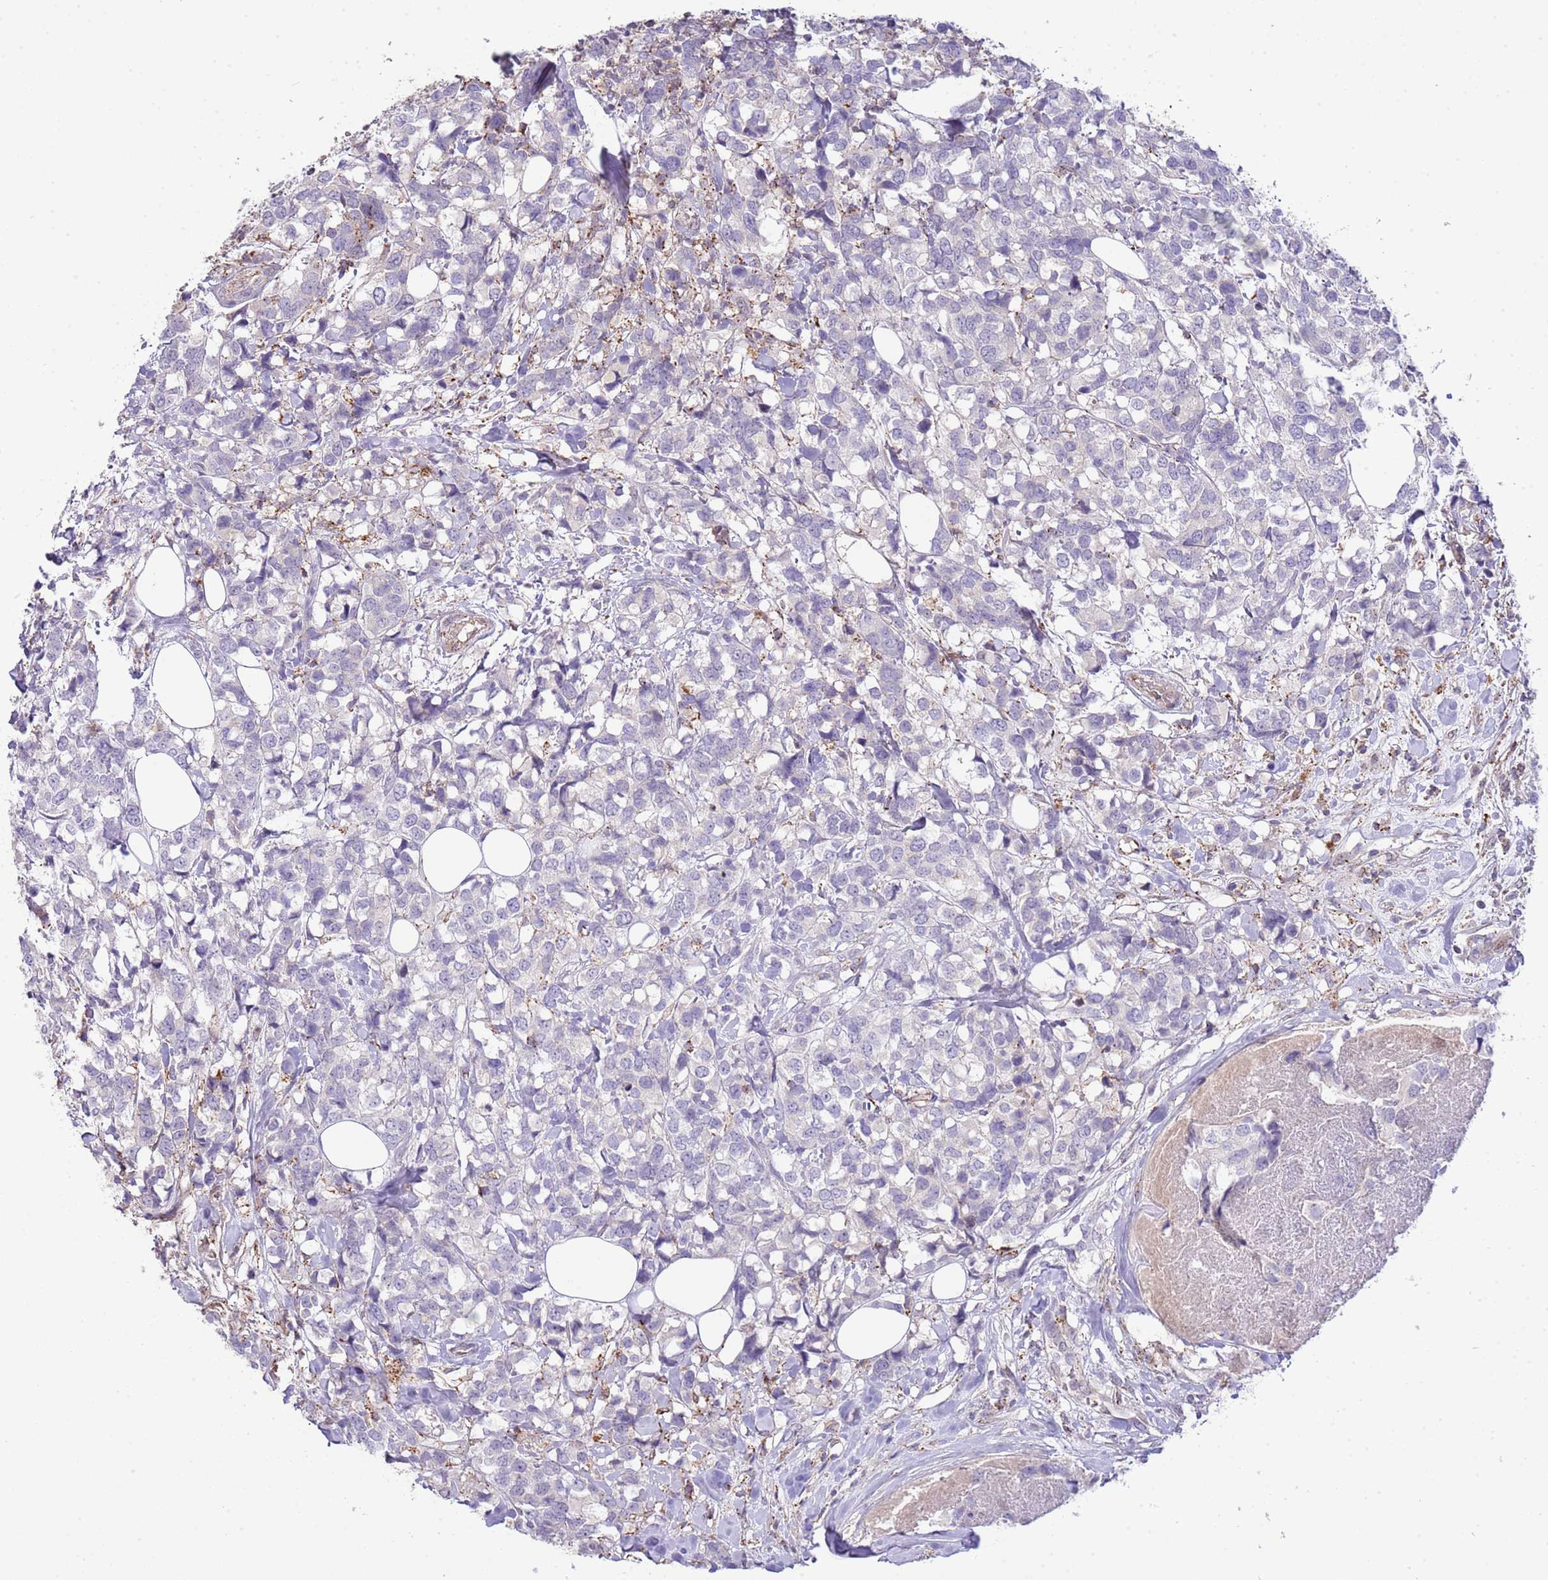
{"staining": {"intensity": "negative", "quantity": "none", "location": "none"}, "tissue": "breast cancer", "cell_type": "Tumor cells", "image_type": "cancer", "snomed": [{"axis": "morphology", "description": "Lobular carcinoma"}, {"axis": "topography", "description": "Breast"}], "caption": "A histopathology image of human breast cancer (lobular carcinoma) is negative for staining in tumor cells.", "gene": "ABHD17A", "patient": {"sex": "female", "age": 59}}